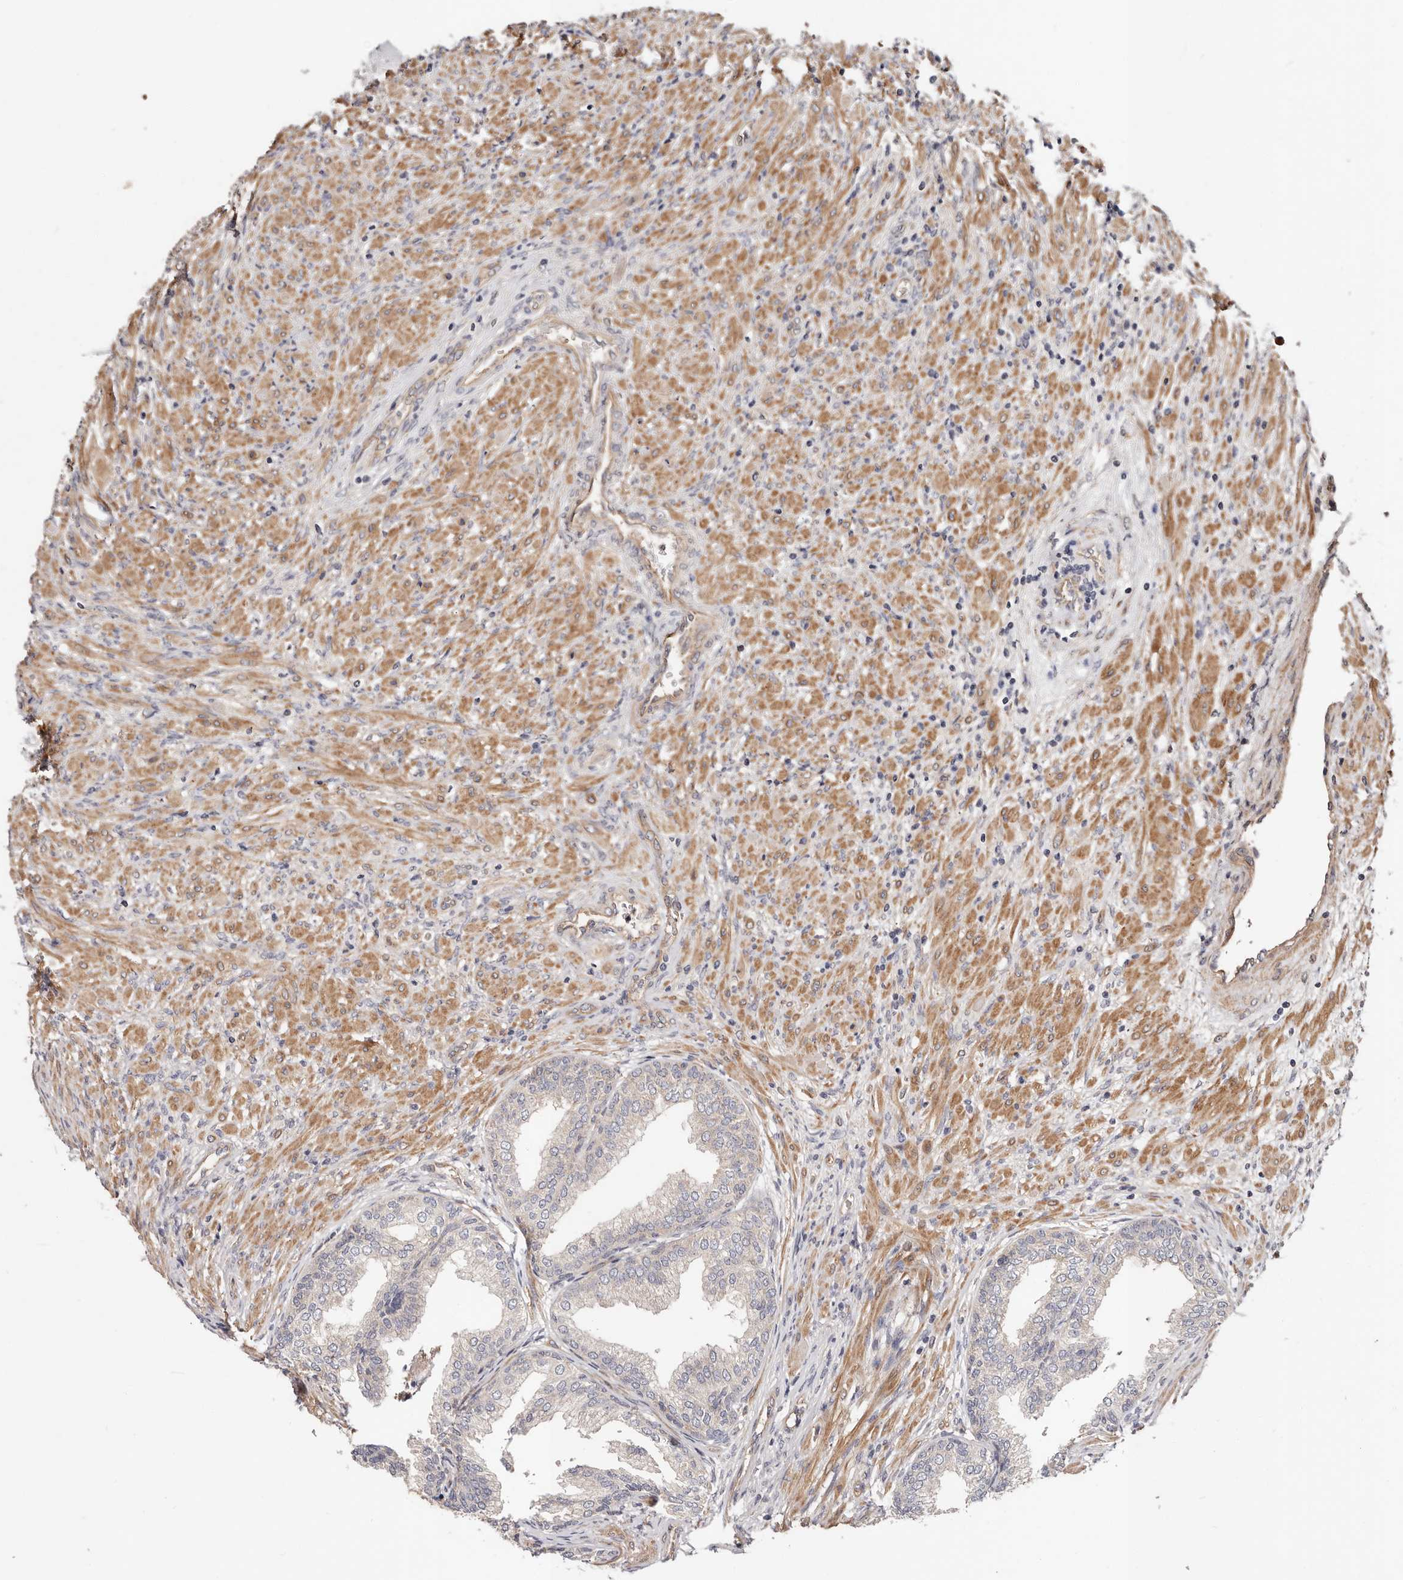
{"staining": {"intensity": "weak", "quantity": "25%-75%", "location": "cytoplasmic/membranous"}, "tissue": "prostate", "cell_type": "Glandular cells", "image_type": "normal", "snomed": [{"axis": "morphology", "description": "Normal tissue, NOS"}, {"axis": "topography", "description": "Prostate"}], "caption": "Prostate stained with a brown dye reveals weak cytoplasmic/membranous positive staining in about 25%-75% of glandular cells.", "gene": "MACF1", "patient": {"sex": "male", "age": 76}}